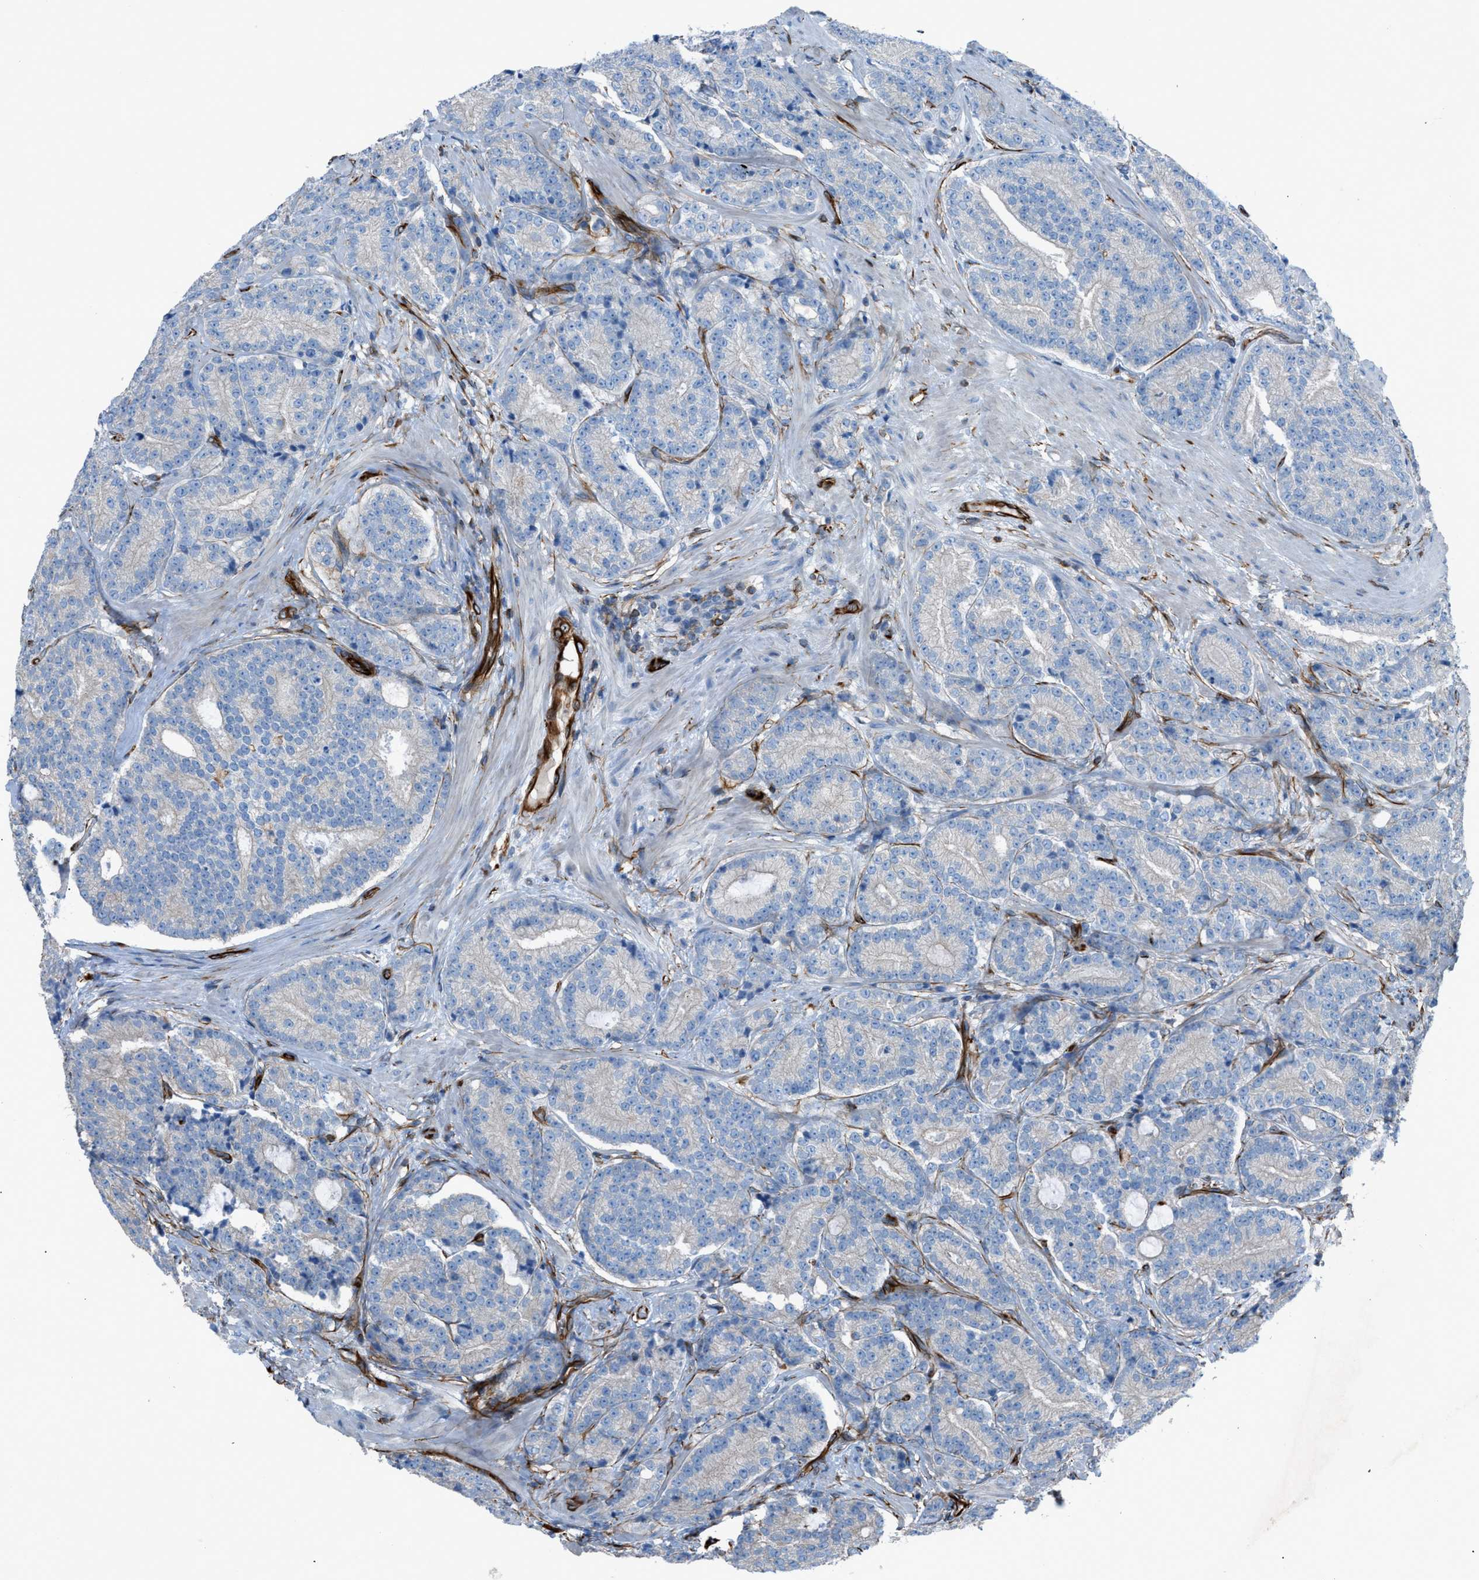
{"staining": {"intensity": "negative", "quantity": "none", "location": "none"}, "tissue": "prostate cancer", "cell_type": "Tumor cells", "image_type": "cancer", "snomed": [{"axis": "morphology", "description": "Adenocarcinoma, High grade"}, {"axis": "topography", "description": "Prostate"}], "caption": "Prostate adenocarcinoma (high-grade) stained for a protein using immunohistochemistry reveals no positivity tumor cells.", "gene": "CABP7", "patient": {"sex": "male", "age": 61}}